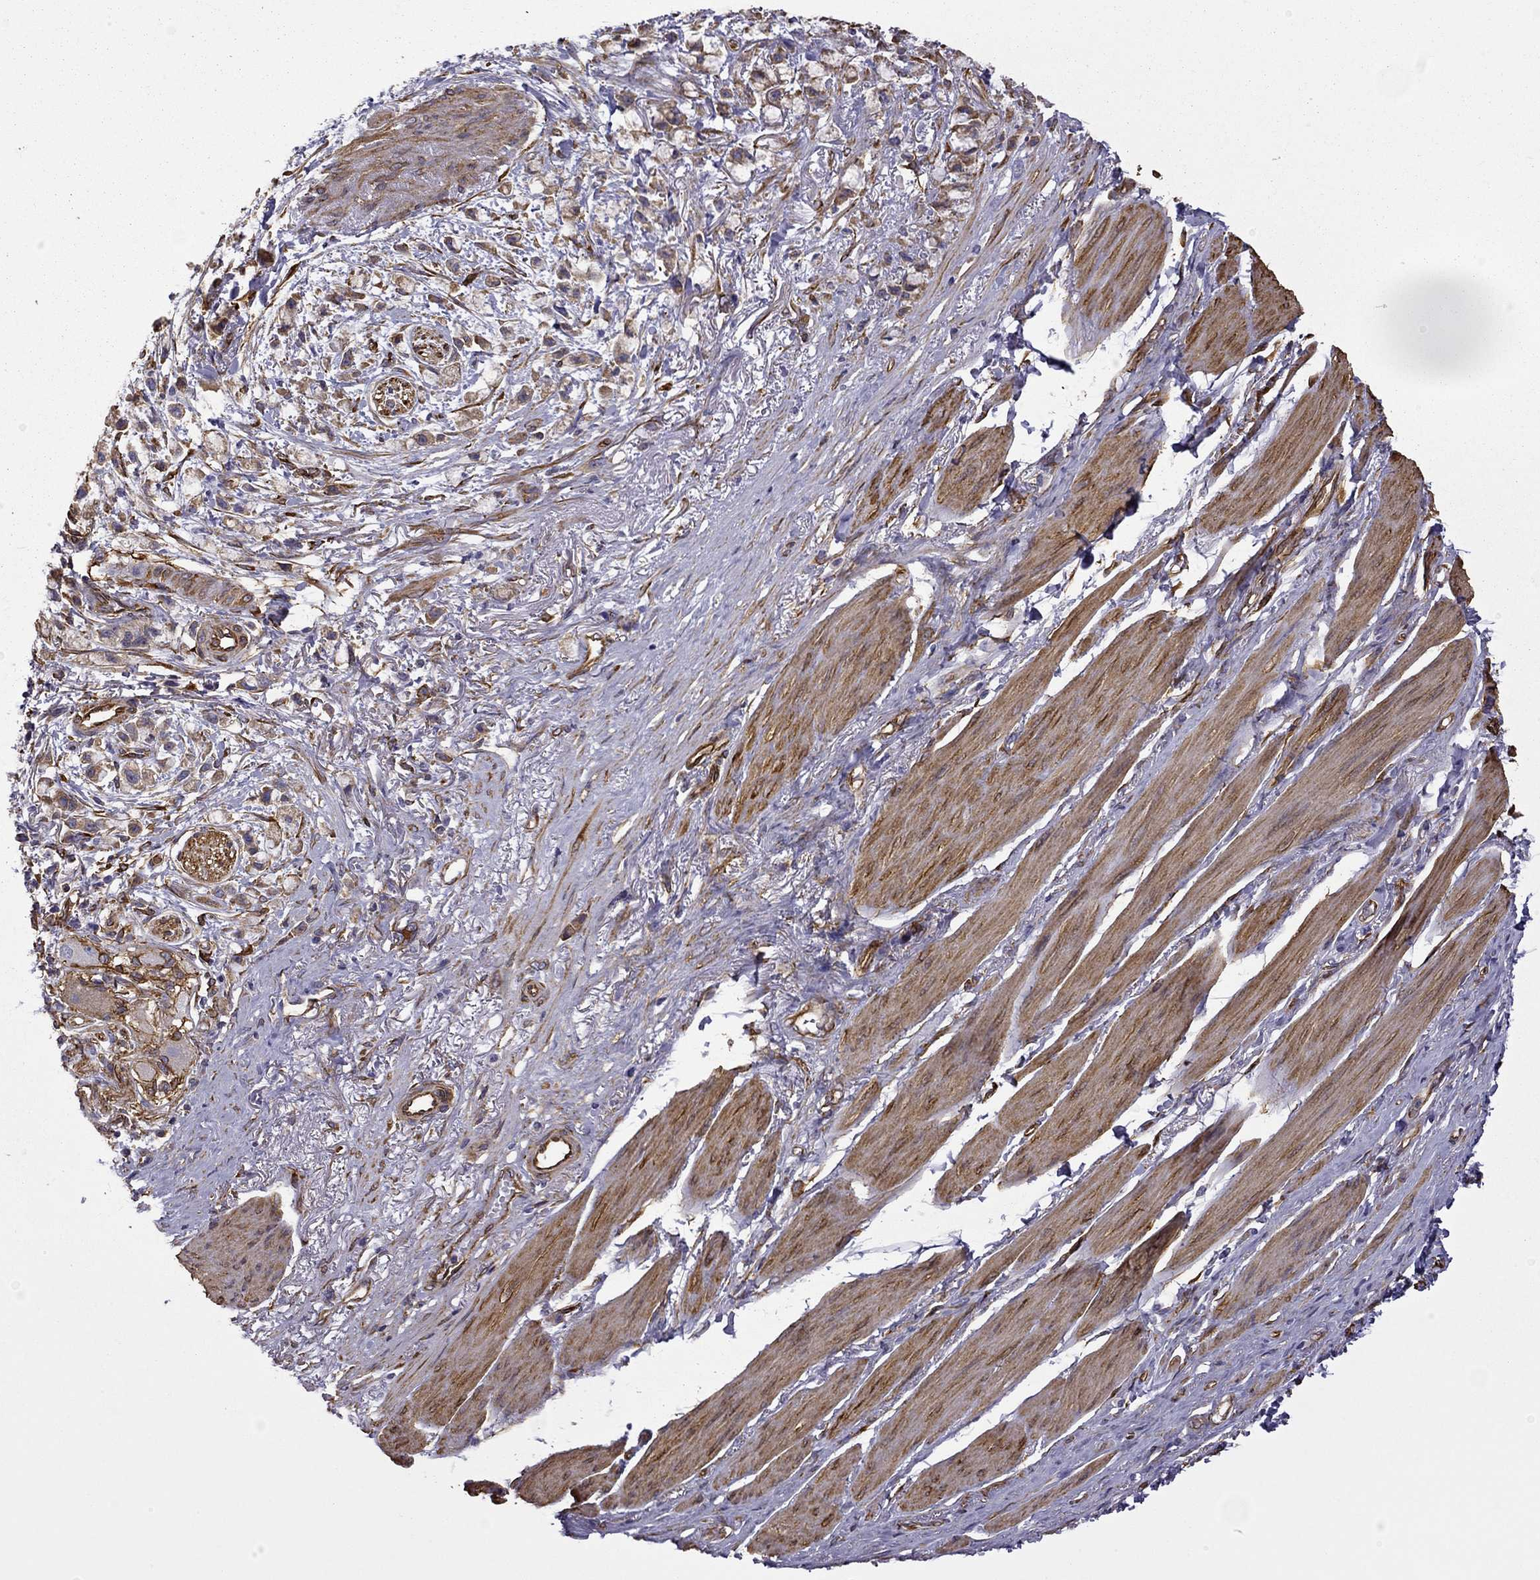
{"staining": {"intensity": "moderate", "quantity": ">75%", "location": "cytoplasmic/membranous"}, "tissue": "stomach cancer", "cell_type": "Tumor cells", "image_type": "cancer", "snomed": [{"axis": "morphology", "description": "Adenocarcinoma, NOS"}, {"axis": "topography", "description": "Stomach"}], "caption": "IHC image of stomach cancer (adenocarcinoma) stained for a protein (brown), which shows medium levels of moderate cytoplasmic/membranous staining in about >75% of tumor cells.", "gene": "MAP4", "patient": {"sex": "female", "age": 81}}